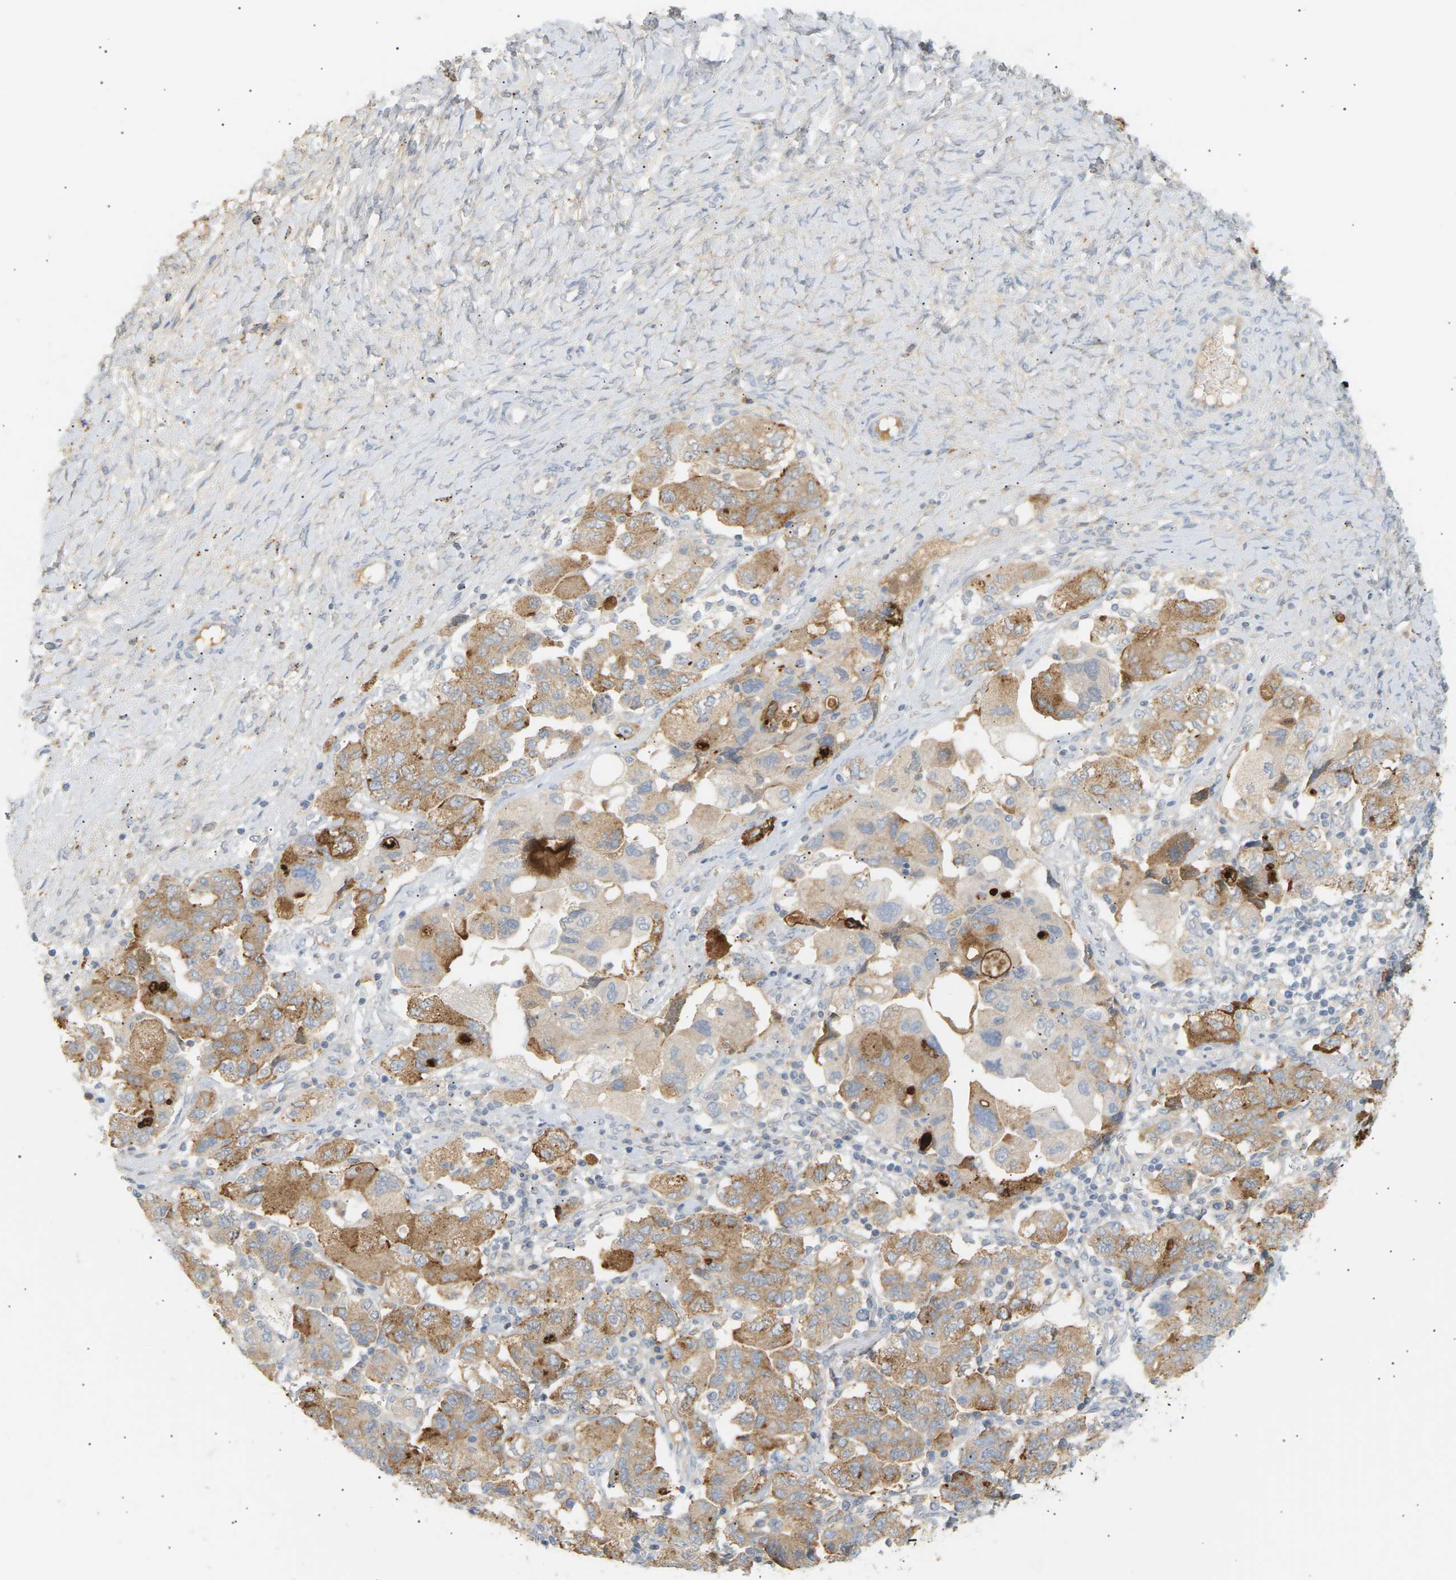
{"staining": {"intensity": "moderate", "quantity": ">75%", "location": "cytoplasmic/membranous"}, "tissue": "ovarian cancer", "cell_type": "Tumor cells", "image_type": "cancer", "snomed": [{"axis": "morphology", "description": "Carcinoma, NOS"}, {"axis": "morphology", "description": "Cystadenocarcinoma, serous, NOS"}, {"axis": "topography", "description": "Ovary"}], "caption": "Protein expression analysis of human ovarian cancer reveals moderate cytoplasmic/membranous expression in about >75% of tumor cells.", "gene": "CLU", "patient": {"sex": "female", "age": 69}}